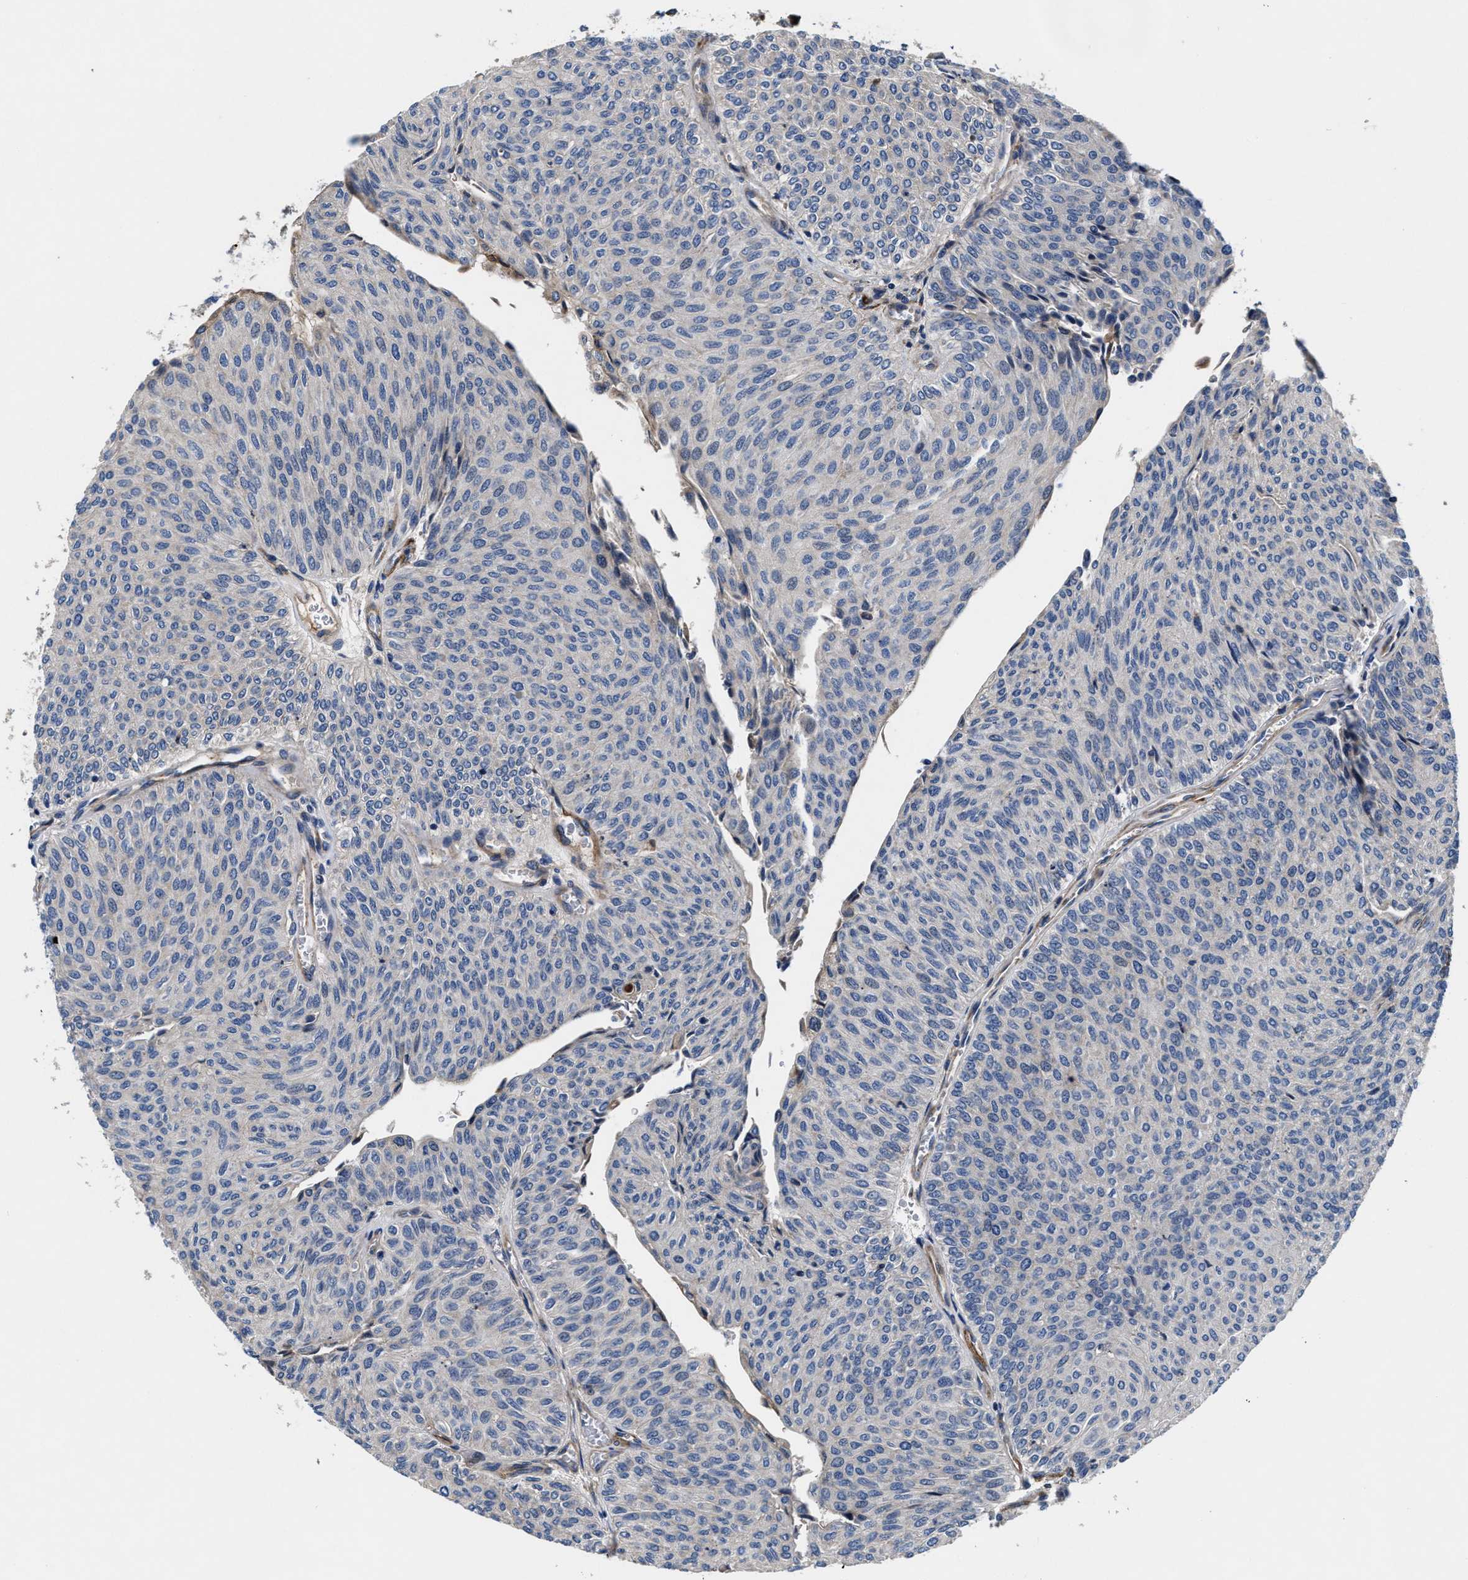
{"staining": {"intensity": "negative", "quantity": "none", "location": "none"}, "tissue": "urothelial cancer", "cell_type": "Tumor cells", "image_type": "cancer", "snomed": [{"axis": "morphology", "description": "Urothelial carcinoma, Low grade"}, {"axis": "topography", "description": "Urinary bladder"}], "caption": "IHC micrograph of low-grade urothelial carcinoma stained for a protein (brown), which exhibits no expression in tumor cells. (DAB (3,3'-diaminobenzidine) immunohistochemistry visualized using brightfield microscopy, high magnification).", "gene": "SLC12A2", "patient": {"sex": "male", "age": 78}}